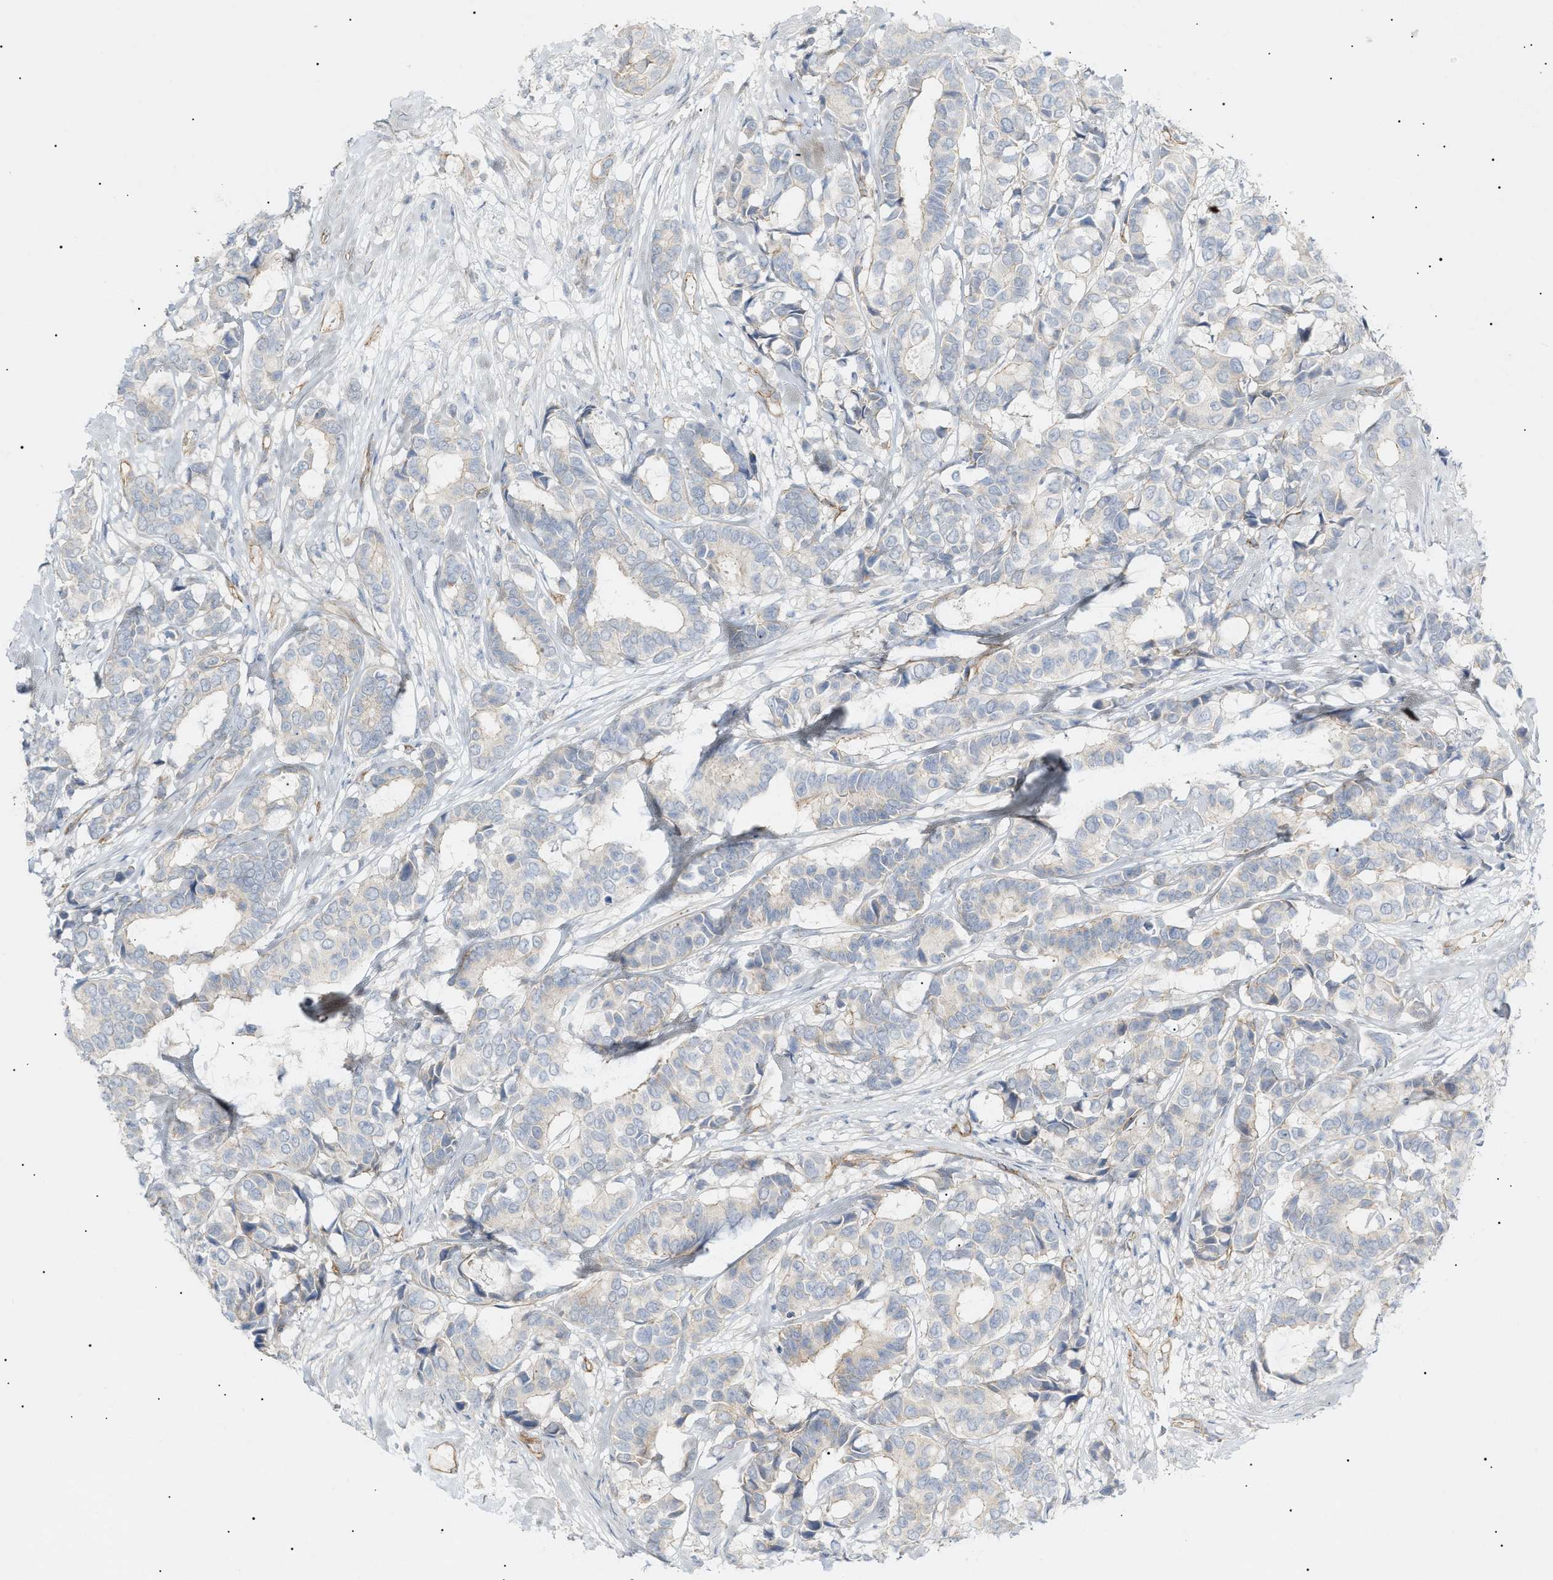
{"staining": {"intensity": "negative", "quantity": "none", "location": "none"}, "tissue": "breast cancer", "cell_type": "Tumor cells", "image_type": "cancer", "snomed": [{"axis": "morphology", "description": "Duct carcinoma"}, {"axis": "topography", "description": "Breast"}], "caption": "This image is of breast cancer stained with immunohistochemistry to label a protein in brown with the nuclei are counter-stained blue. There is no staining in tumor cells.", "gene": "ZFHX2", "patient": {"sex": "female", "age": 87}}